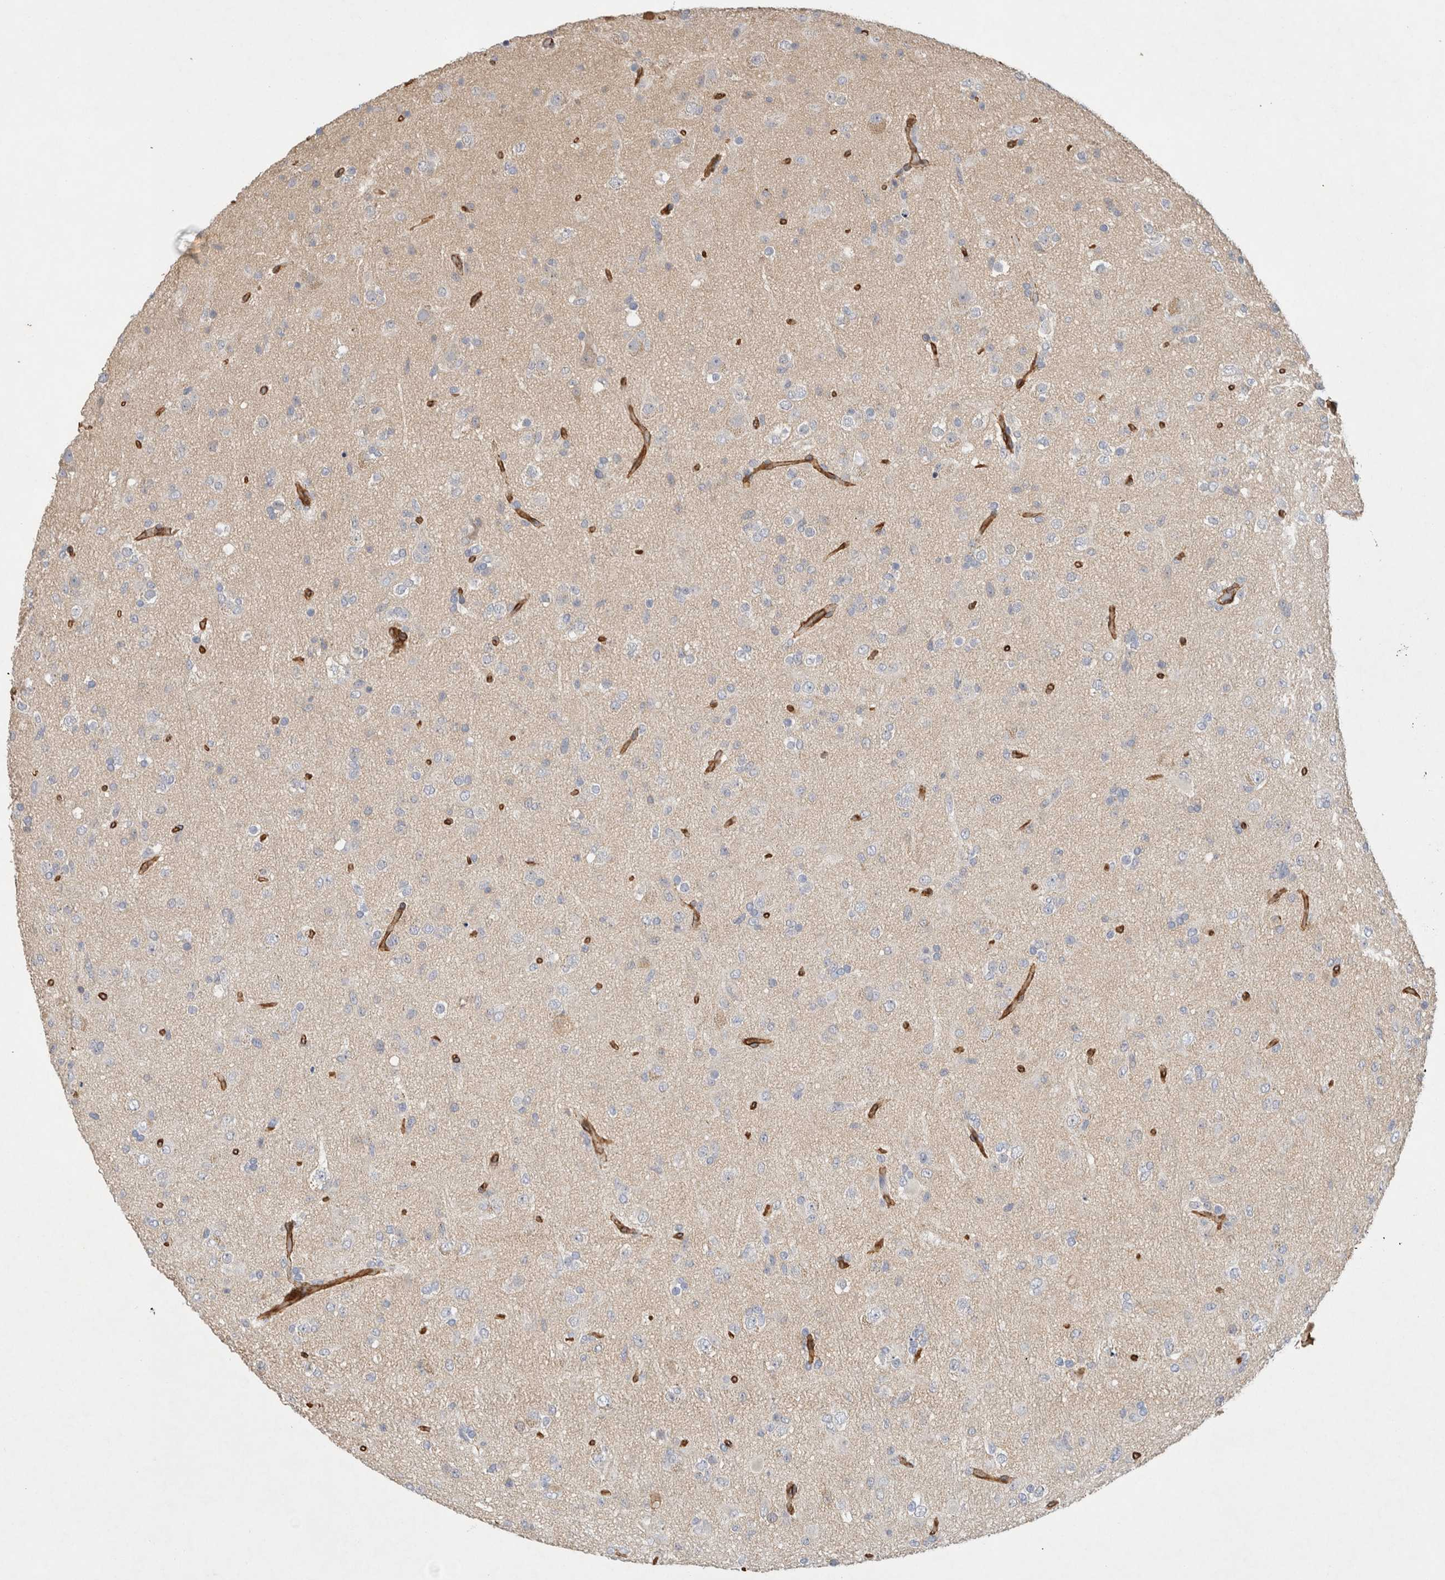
{"staining": {"intensity": "negative", "quantity": "none", "location": "none"}, "tissue": "glioma", "cell_type": "Tumor cells", "image_type": "cancer", "snomed": [{"axis": "morphology", "description": "Glioma, malignant, Low grade"}, {"axis": "topography", "description": "Brain"}], "caption": "Tumor cells are negative for brown protein staining in low-grade glioma (malignant).", "gene": "JMJD4", "patient": {"sex": "male", "age": 65}}